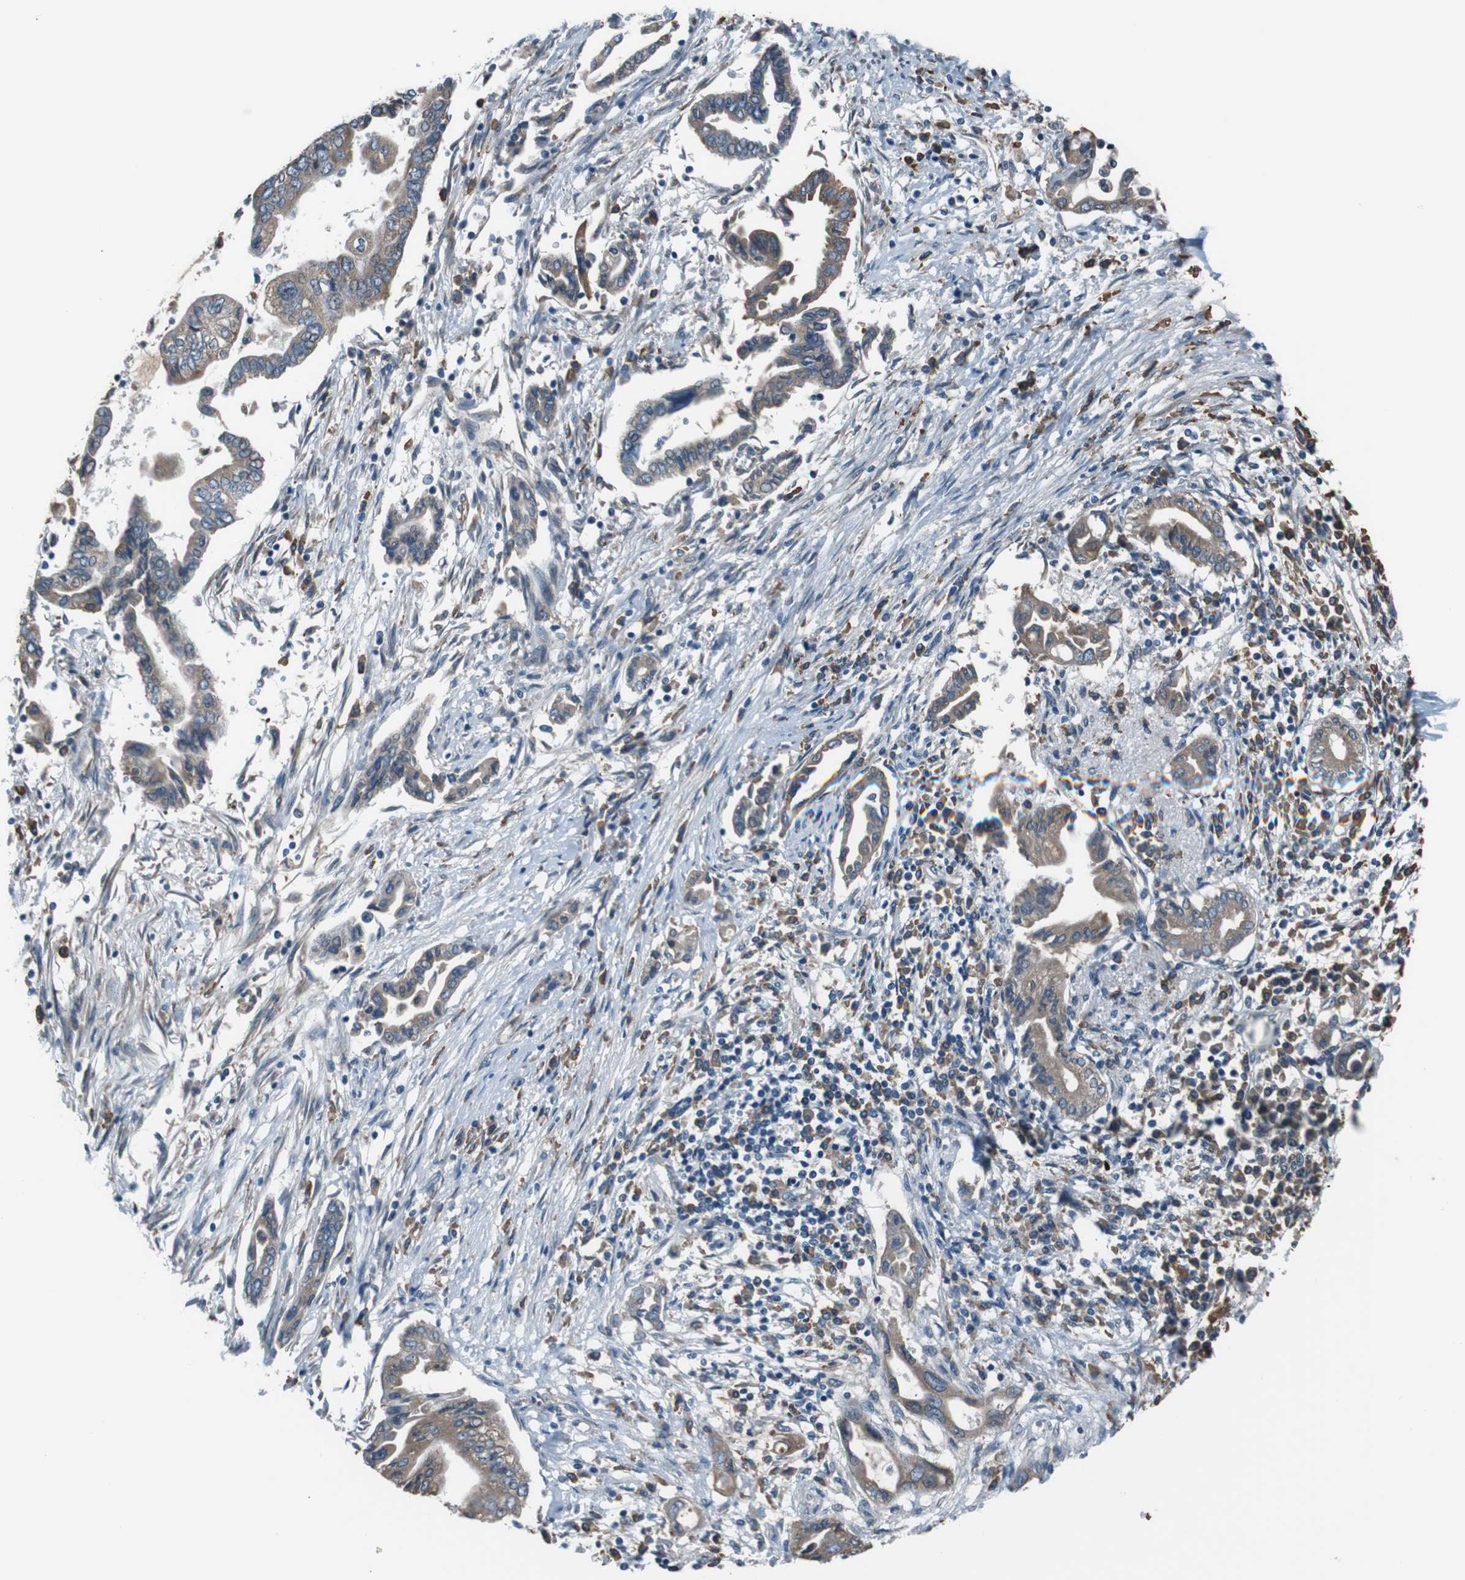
{"staining": {"intensity": "moderate", "quantity": ">75%", "location": "cytoplasmic/membranous"}, "tissue": "pancreatic cancer", "cell_type": "Tumor cells", "image_type": "cancer", "snomed": [{"axis": "morphology", "description": "Adenocarcinoma, NOS"}, {"axis": "topography", "description": "Pancreas"}], "caption": "Immunohistochemistry (IHC) of pancreatic cancer (adenocarcinoma) exhibits medium levels of moderate cytoplasmic/membranous expression in about >75% of tumor cells.", "gene": "SIGMAR1", "patient": {"sex": "female", "age": 57}}